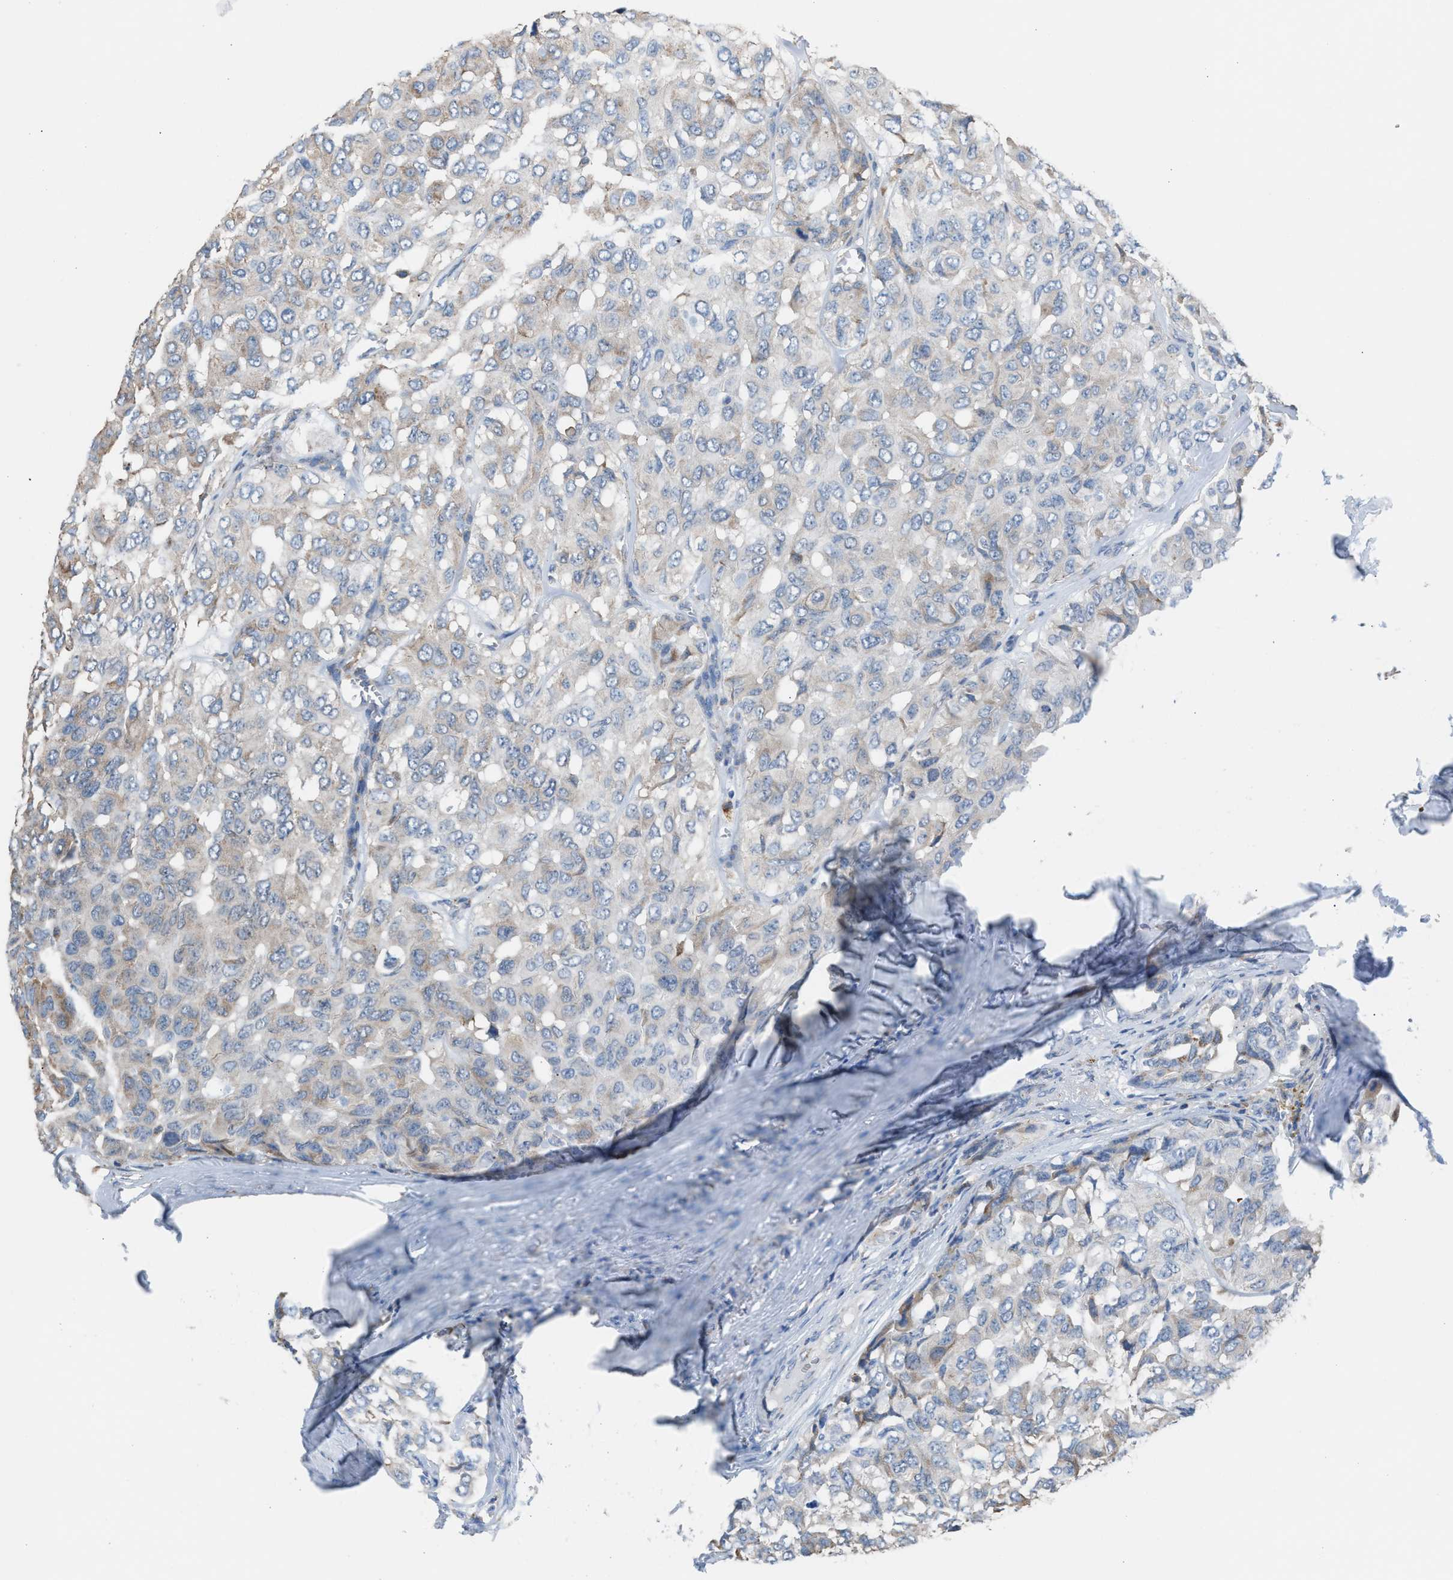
{"staining": {"intensity": "weak", "quantity": "<25%", "location": "cytoplasmic/membranous"}, "tissue": "head and neck cancer", "cell_type": "Tumor cells", "image_type": "cancer", "snomed": [{"axis": "morphology", "description": "Adenocarcinoma, NOS"}, {"axis": "topography", "description": "Salivary gland, NOS"}, {"axis": "topography", "description": "Head-Neck"}], "caption": "There is no significant staining in tumor cells of head and neck cancer.", "gene": "CA3", "patient": {"sex": "female", "age": 76}}